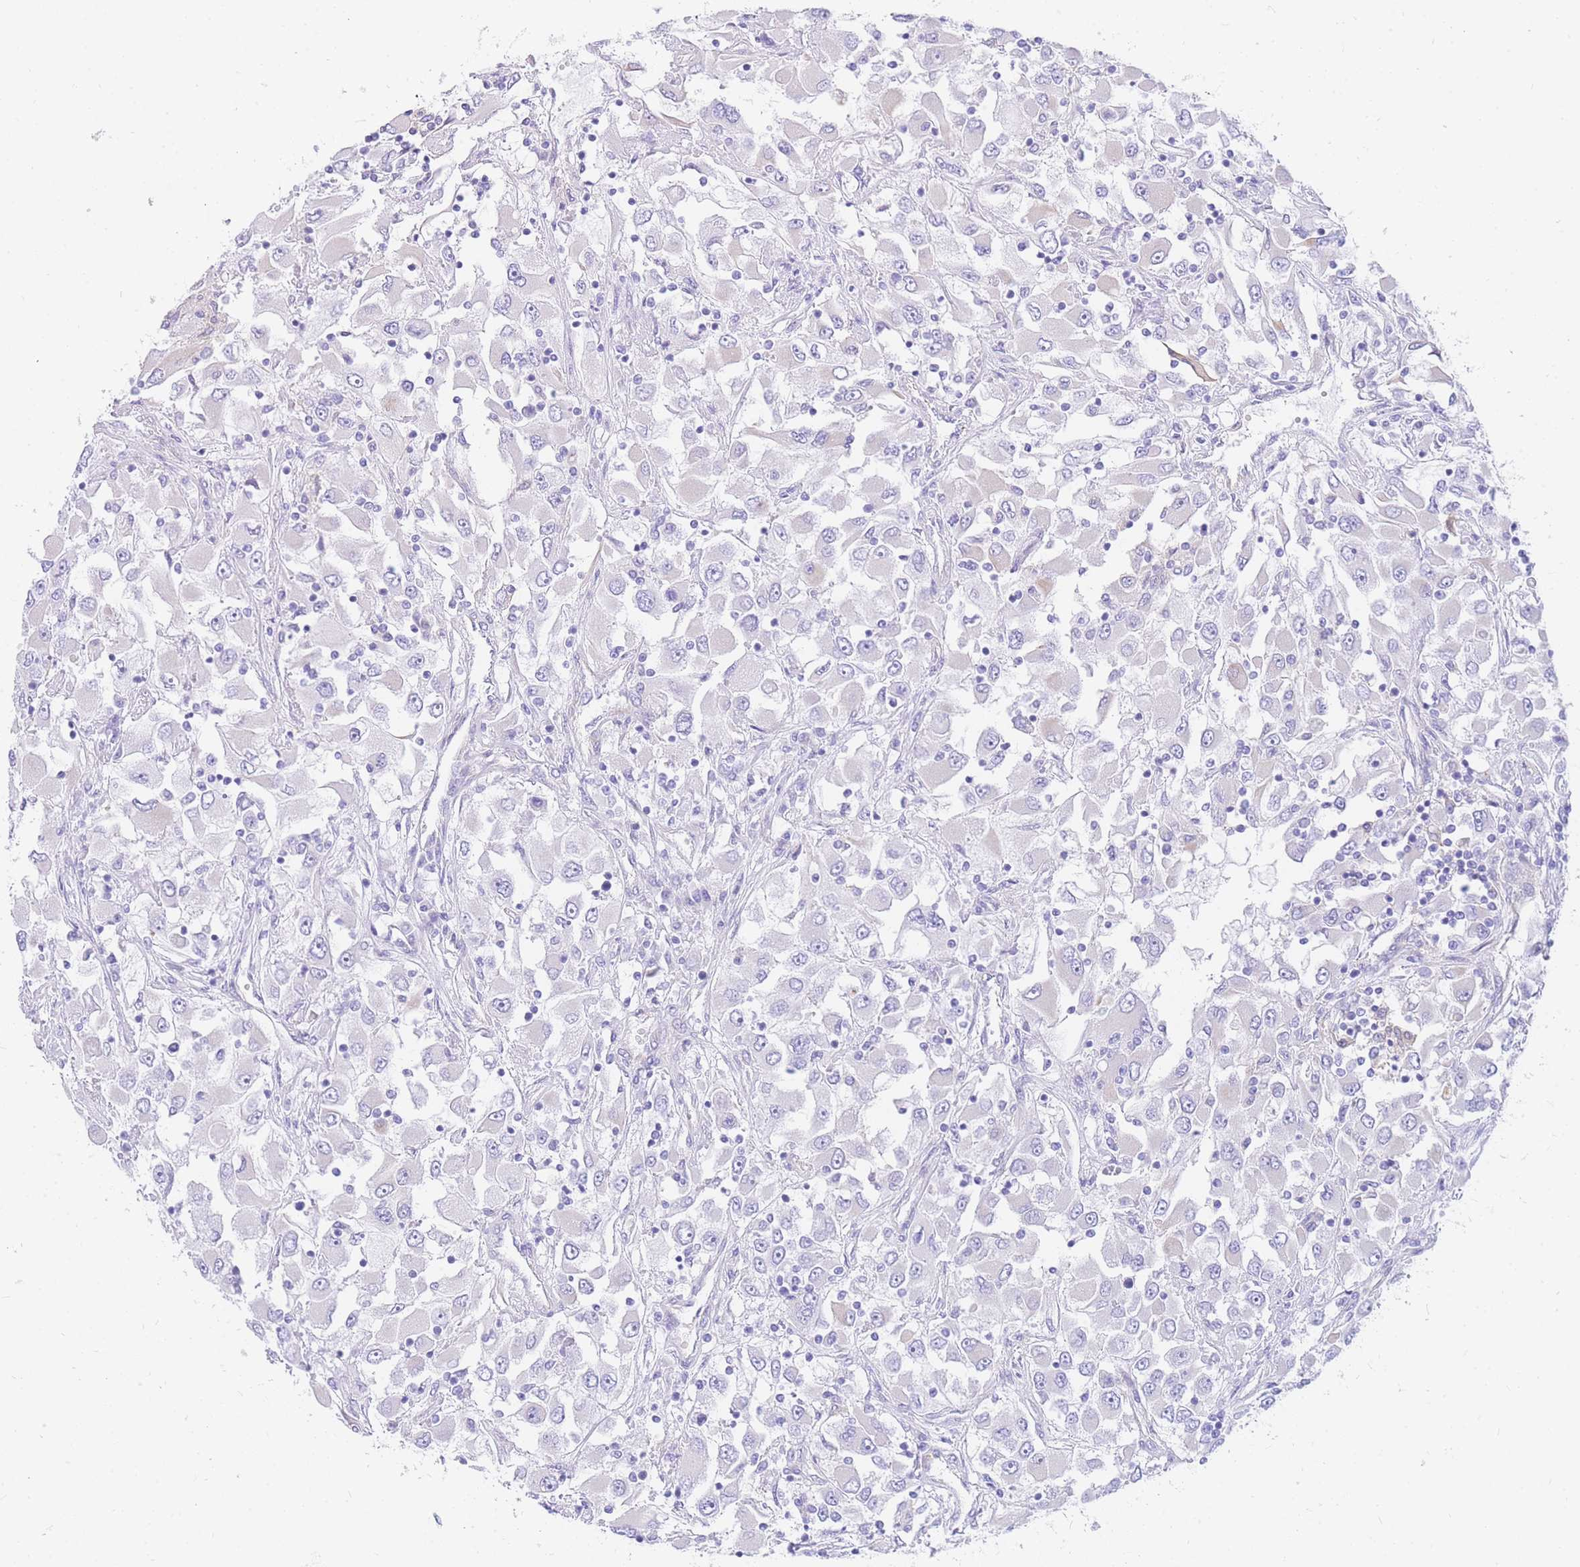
{"staining": {"intensity": "negative", "quantity": "none", "location": "none"}, "tissue": "renal cancer", "cell_type": "Tumor cells", "image_type": "cancer", "snomed": [{"axis": "morphology", "description": "Adenocarcinoma, NOS"}, {"axis": "topography", "description": "Kidney"}], "caption": "Tumor cells show no significant protein expression in adenocarcinoma (renal).", "gene": "SRSF12", "patient": {"sex": "female", "age": 52}}